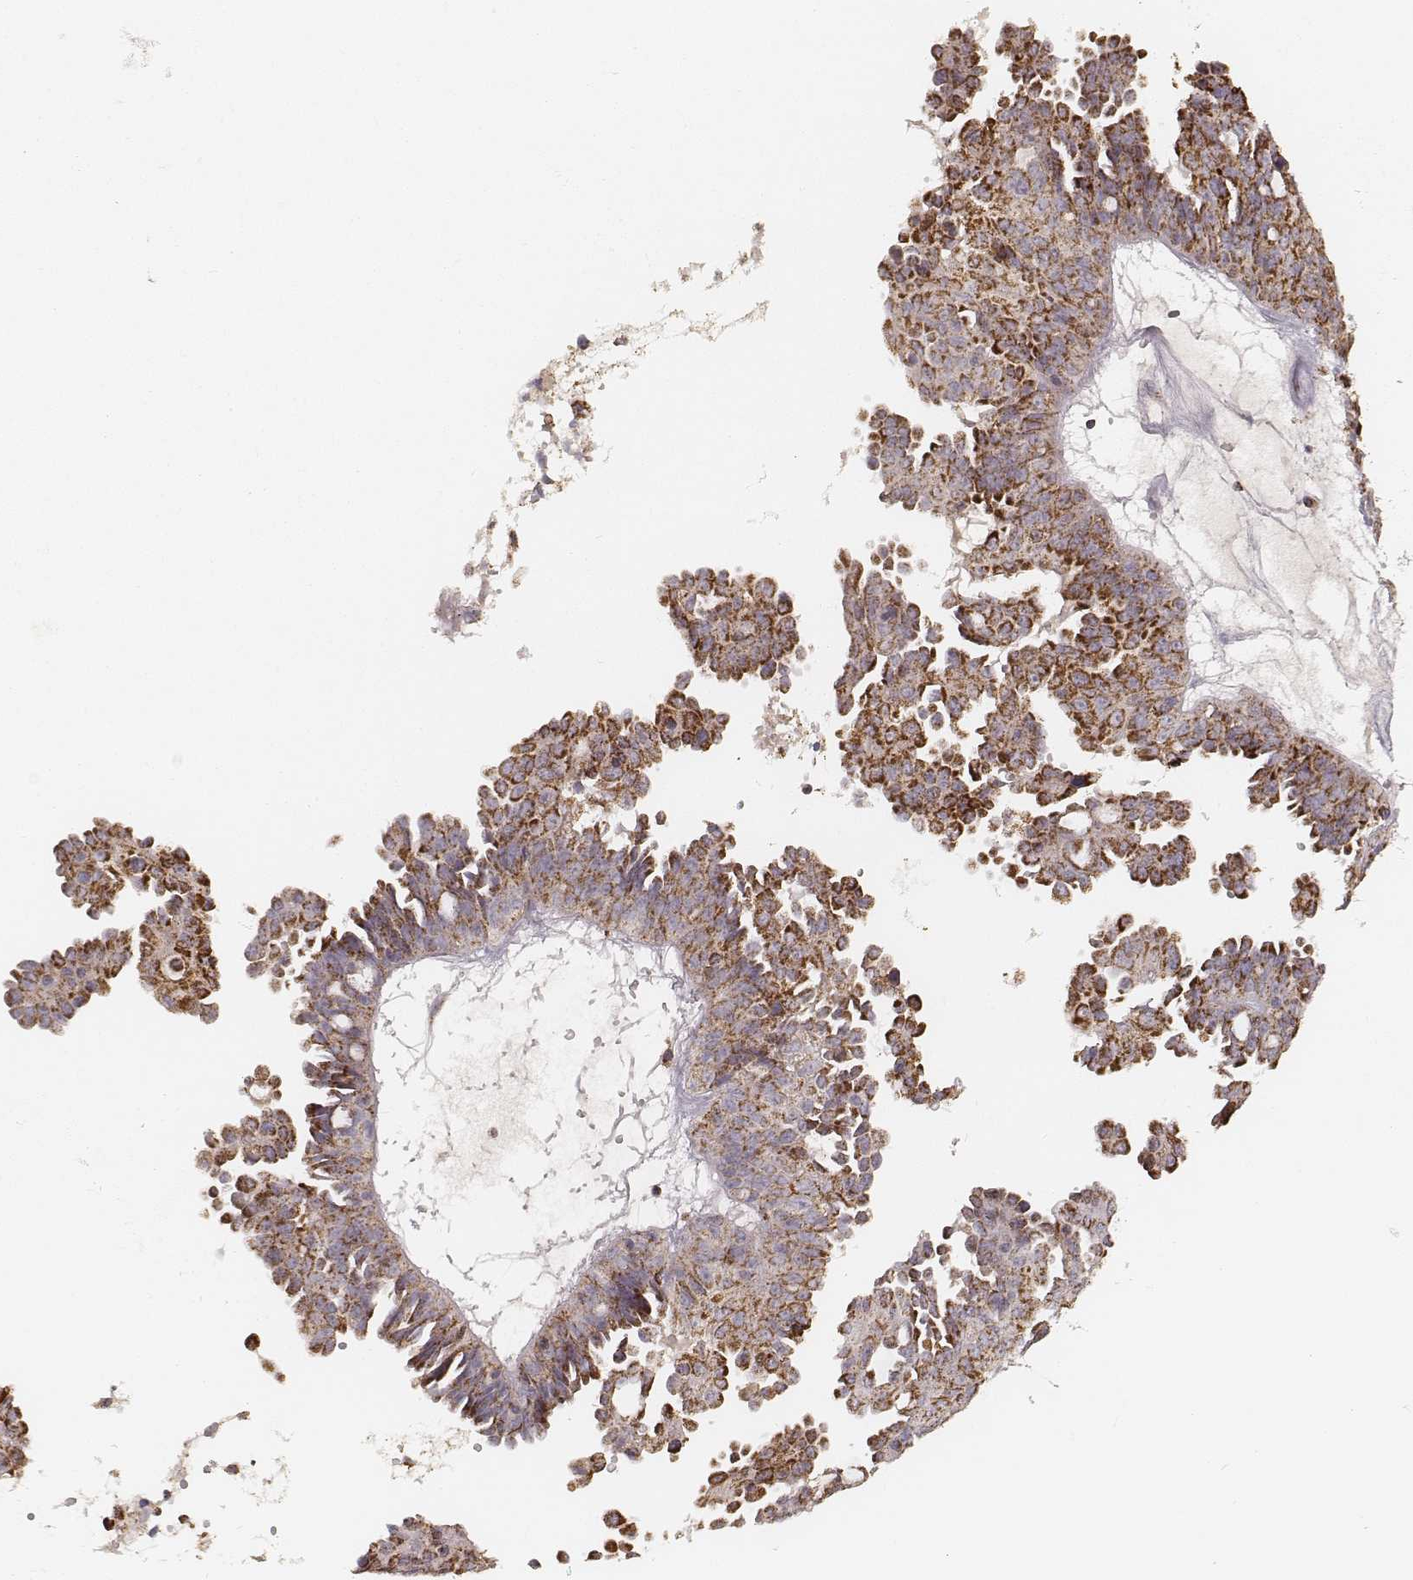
{"staining": {"intensity": "strong", "quantity": ">75%", "location": "cytoplasmic/membranous"}, "tissue": "ovarian cancer", "cell_type": "Tumor cells", "image_type": "cancer", "snomed": [{"axis": "morphology", "description": "Cystadenocarcinoma, serous, NOS"}, {"axis": "topography", "description": "Ovary"}], "caption": "Protein staining displays strong cytoplasmic/membranous staining in about >75% of tumor cells in ovarian cancer.", "gene": "CS", "patient": {"sex": "female", "age": 71}}